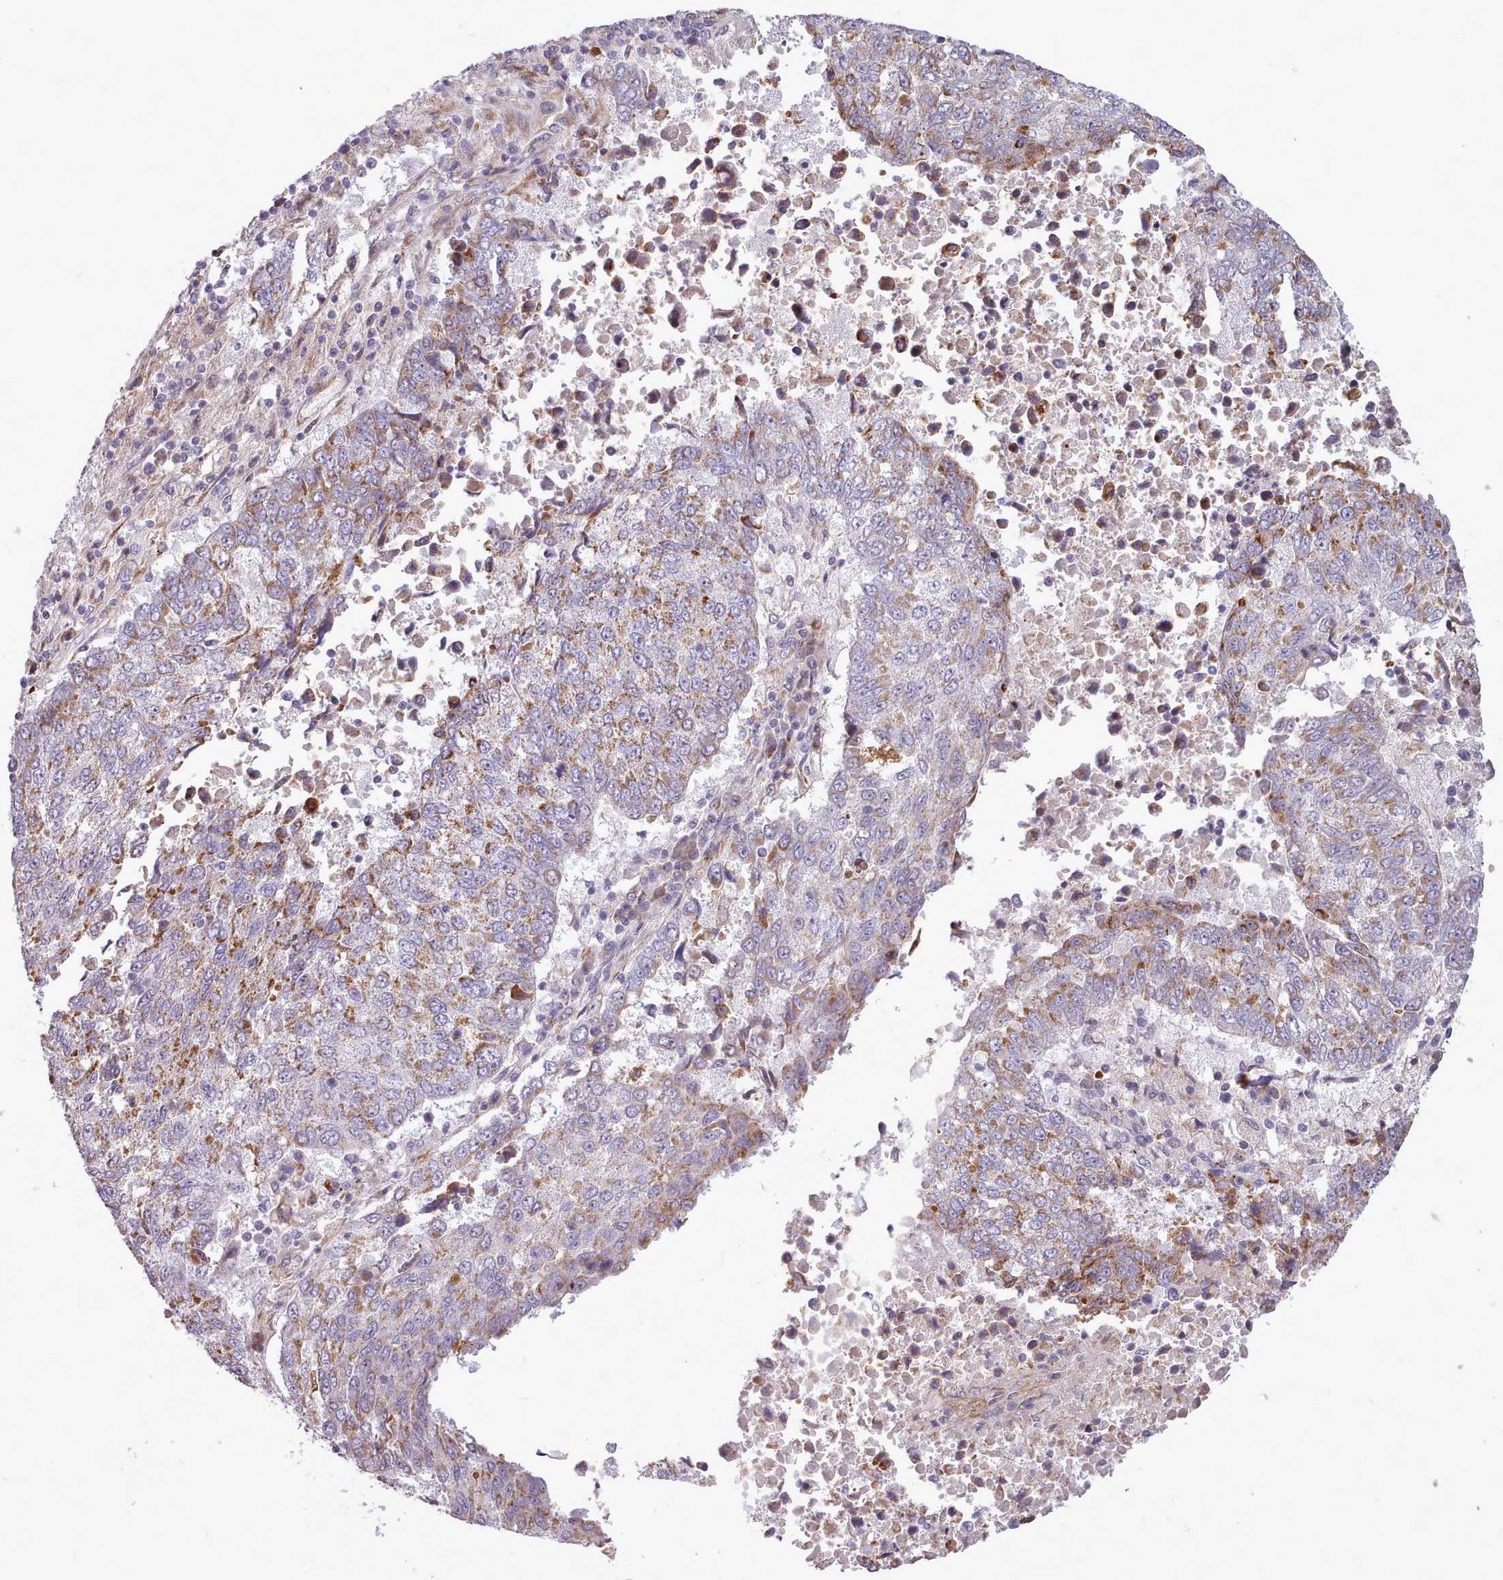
{"staining": {"intensity": "moderate", "quantity": ">75%", "location": "cytoplasmic/membranous"}, "tissue": "lung cancer", "cell_type": "Tumor cells", "image_type": "cancer", "snomed": [{"axis": "morphology", "description": "Squamous cell carcinoma, NOS"}, {"axis": "topography", "description": "Lung"}], "caption": "A histopathology image showing moderate cytoplasmic/membranous positivity in about >75% of tumor cells in lung squamous cell carcinoma, as visualized by brown immunohistochemical staining.", "gene": "AVL9", "patient": {"sex": "male", "age": 73}}